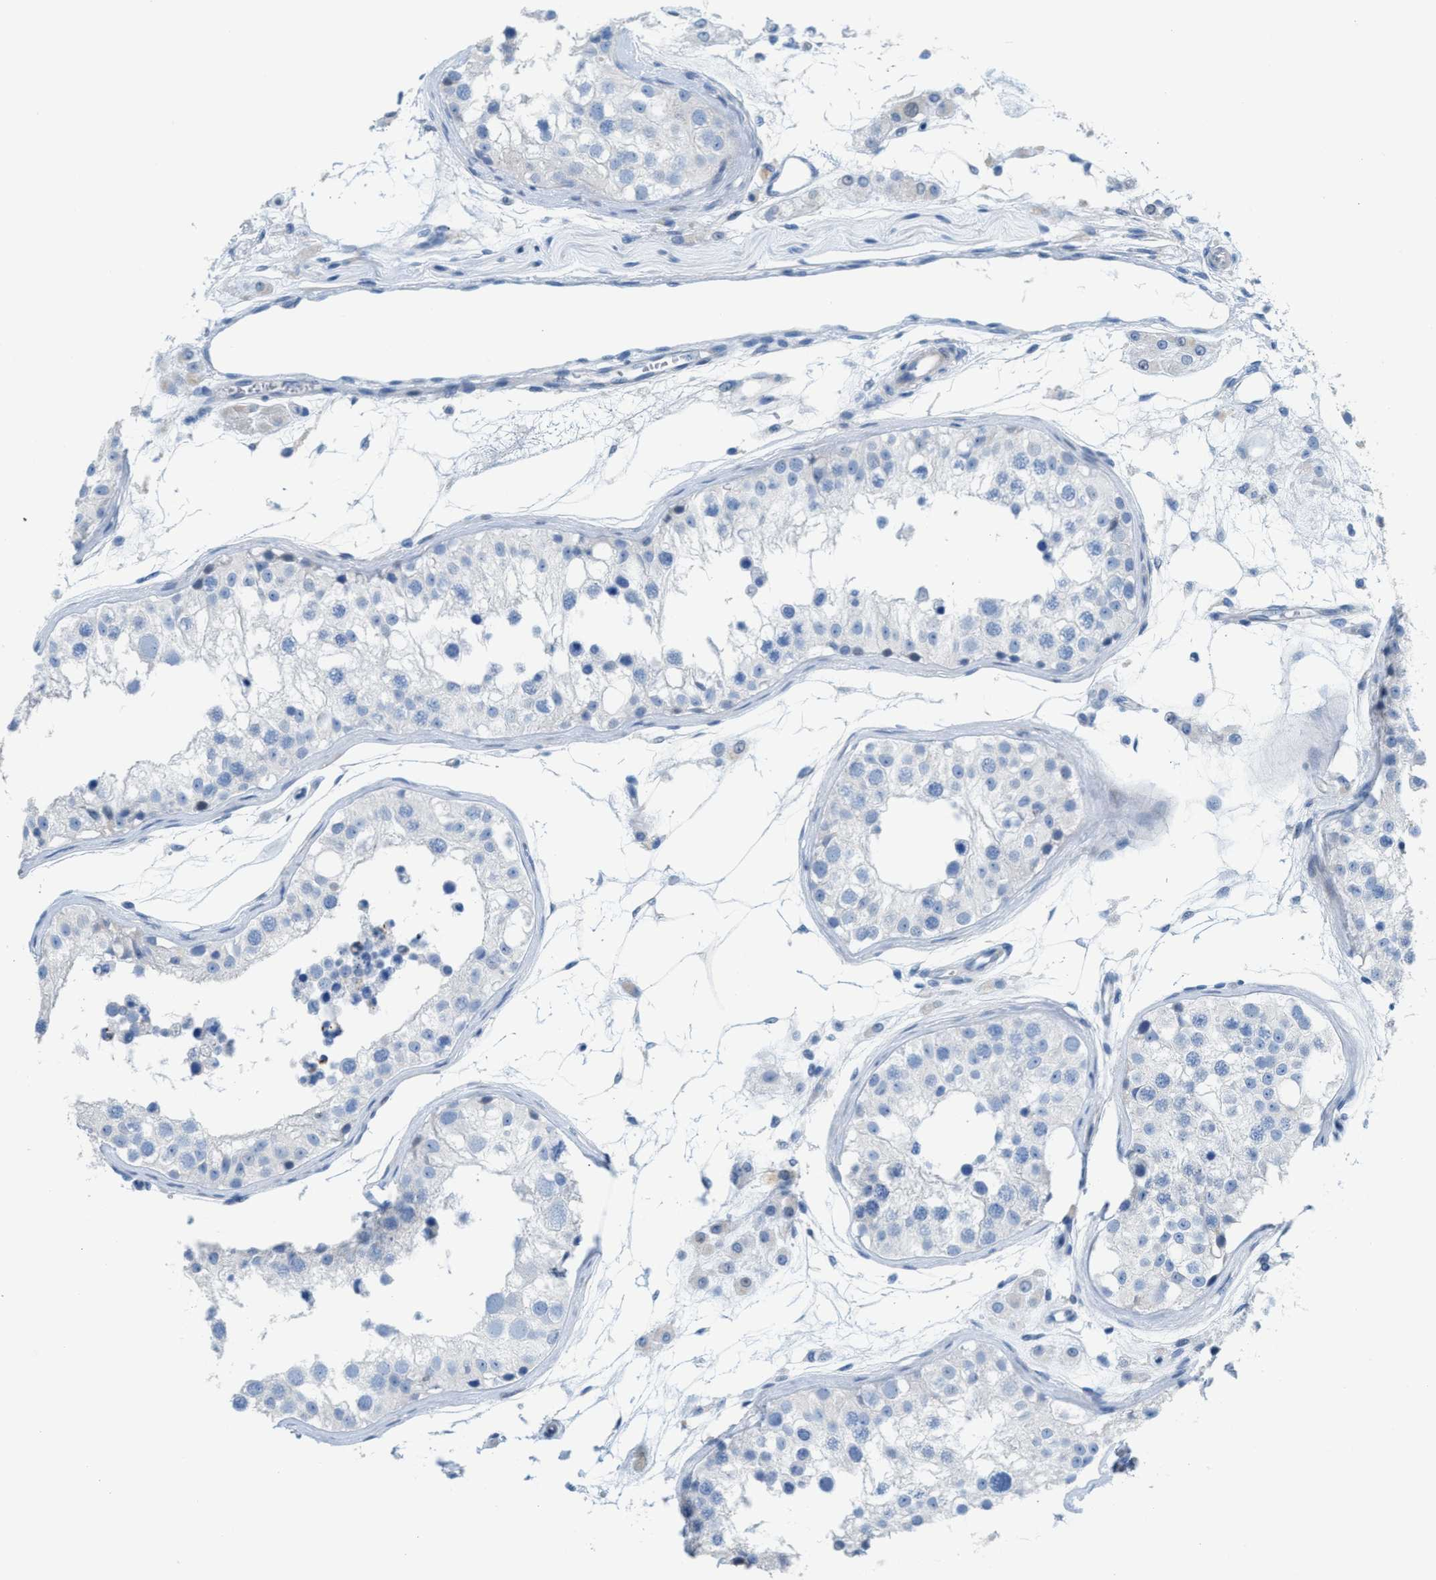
{"staining": {"intensity": "negative", "quantity": "none", "location": "none"}, "tissue": "testis", "cell_type": "Cells in seminiferous ducts", "image_type": "normal", "snomed": [{"axis": "morphology", "description": "Normal tissue, NOS"}, {"axis": "morphology", "description": "Adenocarcinoma, metastatic, NOS"}, {"axis": "topography", "description": "Testis"}], "caption": "There is no significant staining in cells in seminiferous ducts of testis.", "gene": "MPP3", "patient": {"sex": "male", "age": 26}}